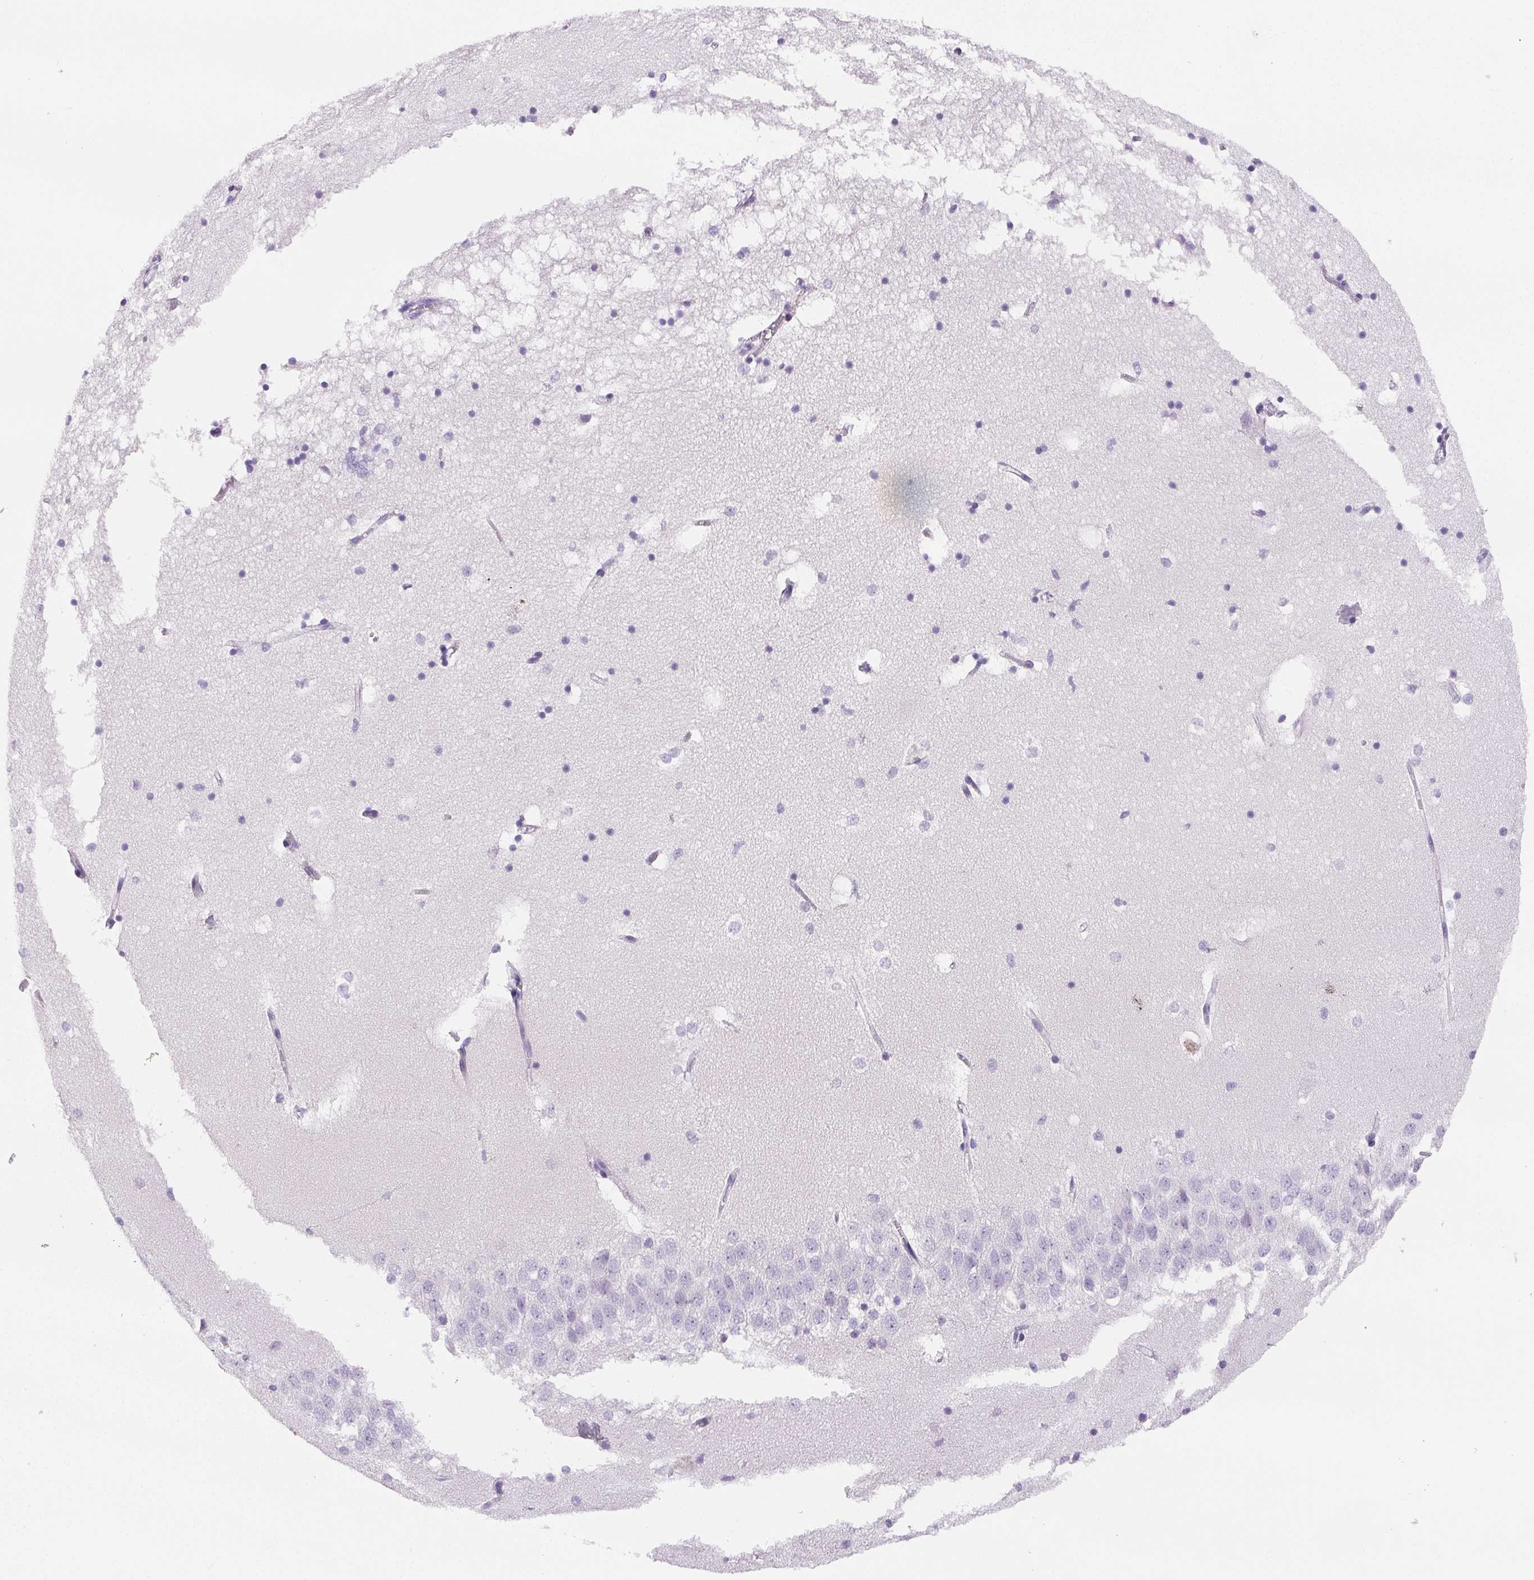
{"staining": {"intensity": "negative", "quantity": "none", "location": "none"}, "tissue": "hippocampus", "cell_type": "Glial cells", "image_type": "normal", "snomed": [{"axis": "morphology", "description": "Normal tissue, NOS"}, {"axis": "topography", "description": "Hippocampus"}], "caption": "A high-resolution histopathology image shows IHC staining of normal hippocampus, which displays no significant expression in glial cells. (DAB (3,3'-diaminobenzidine) immunohistochemistry (IHC) with hematoxylin counter stain).", "gene": "BEND2", "patient": {"sex": "male", "age": 58}}